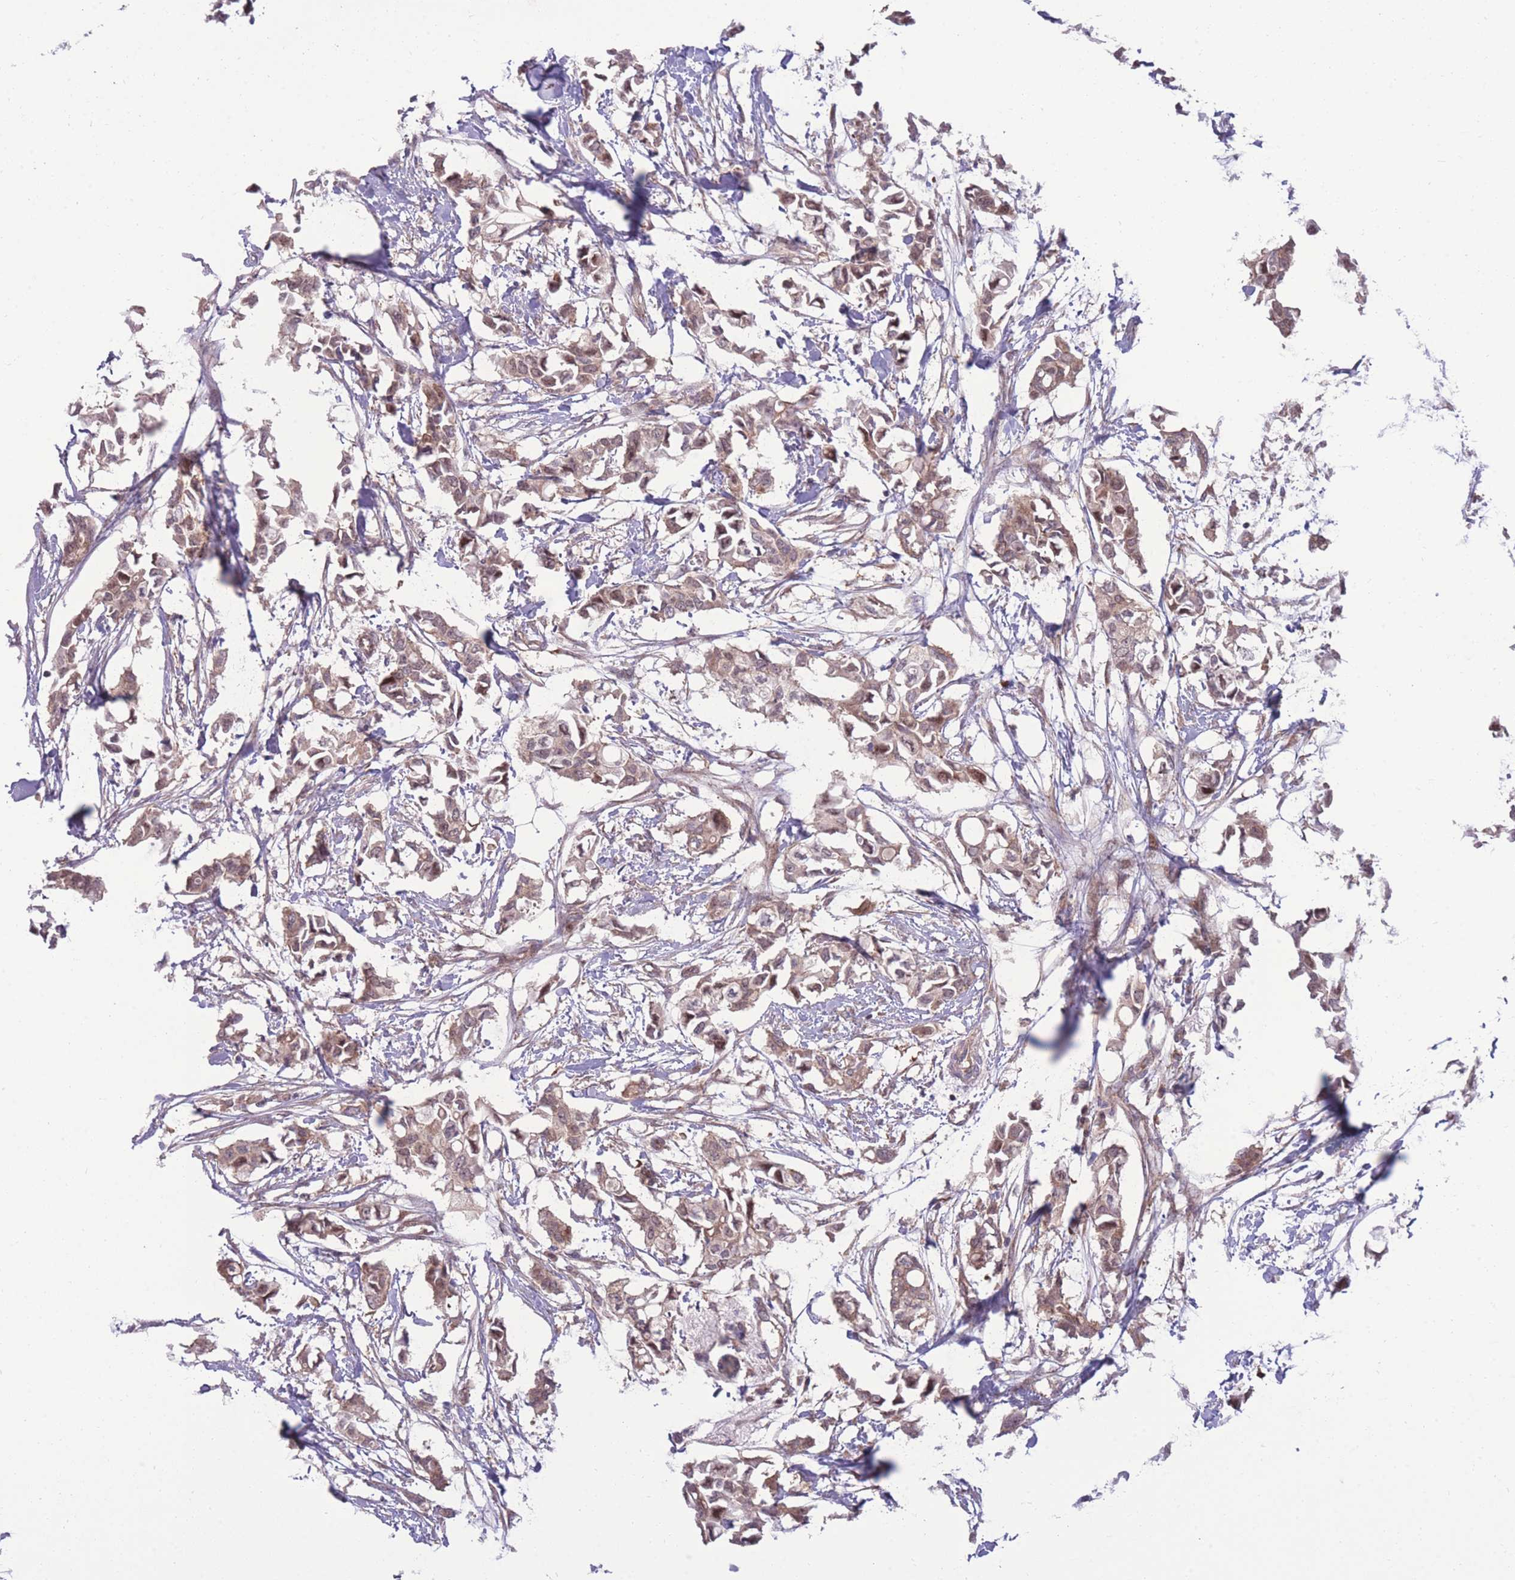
{"staining": {"intensity": "weak", "quantity": ">75%", "location": "cytoplasmic/membranous"}, "tissue": "breast cancer", "cell_type": "Tumor cells", "image_type": "cancer", "snomed": [{"axis": "morphology", "description": "Duct carcinoma"}, {"axis": "topography", "description": "Breast"}], "caption": "Immunohistochemical staining of breast invasive ductal carcinoma displays low levels of weak cytoplasmic/membranous positivity in about >75% of tumor cells.", "gene": "RIC8A", "patient": {"sex": "female", "age": 41}}